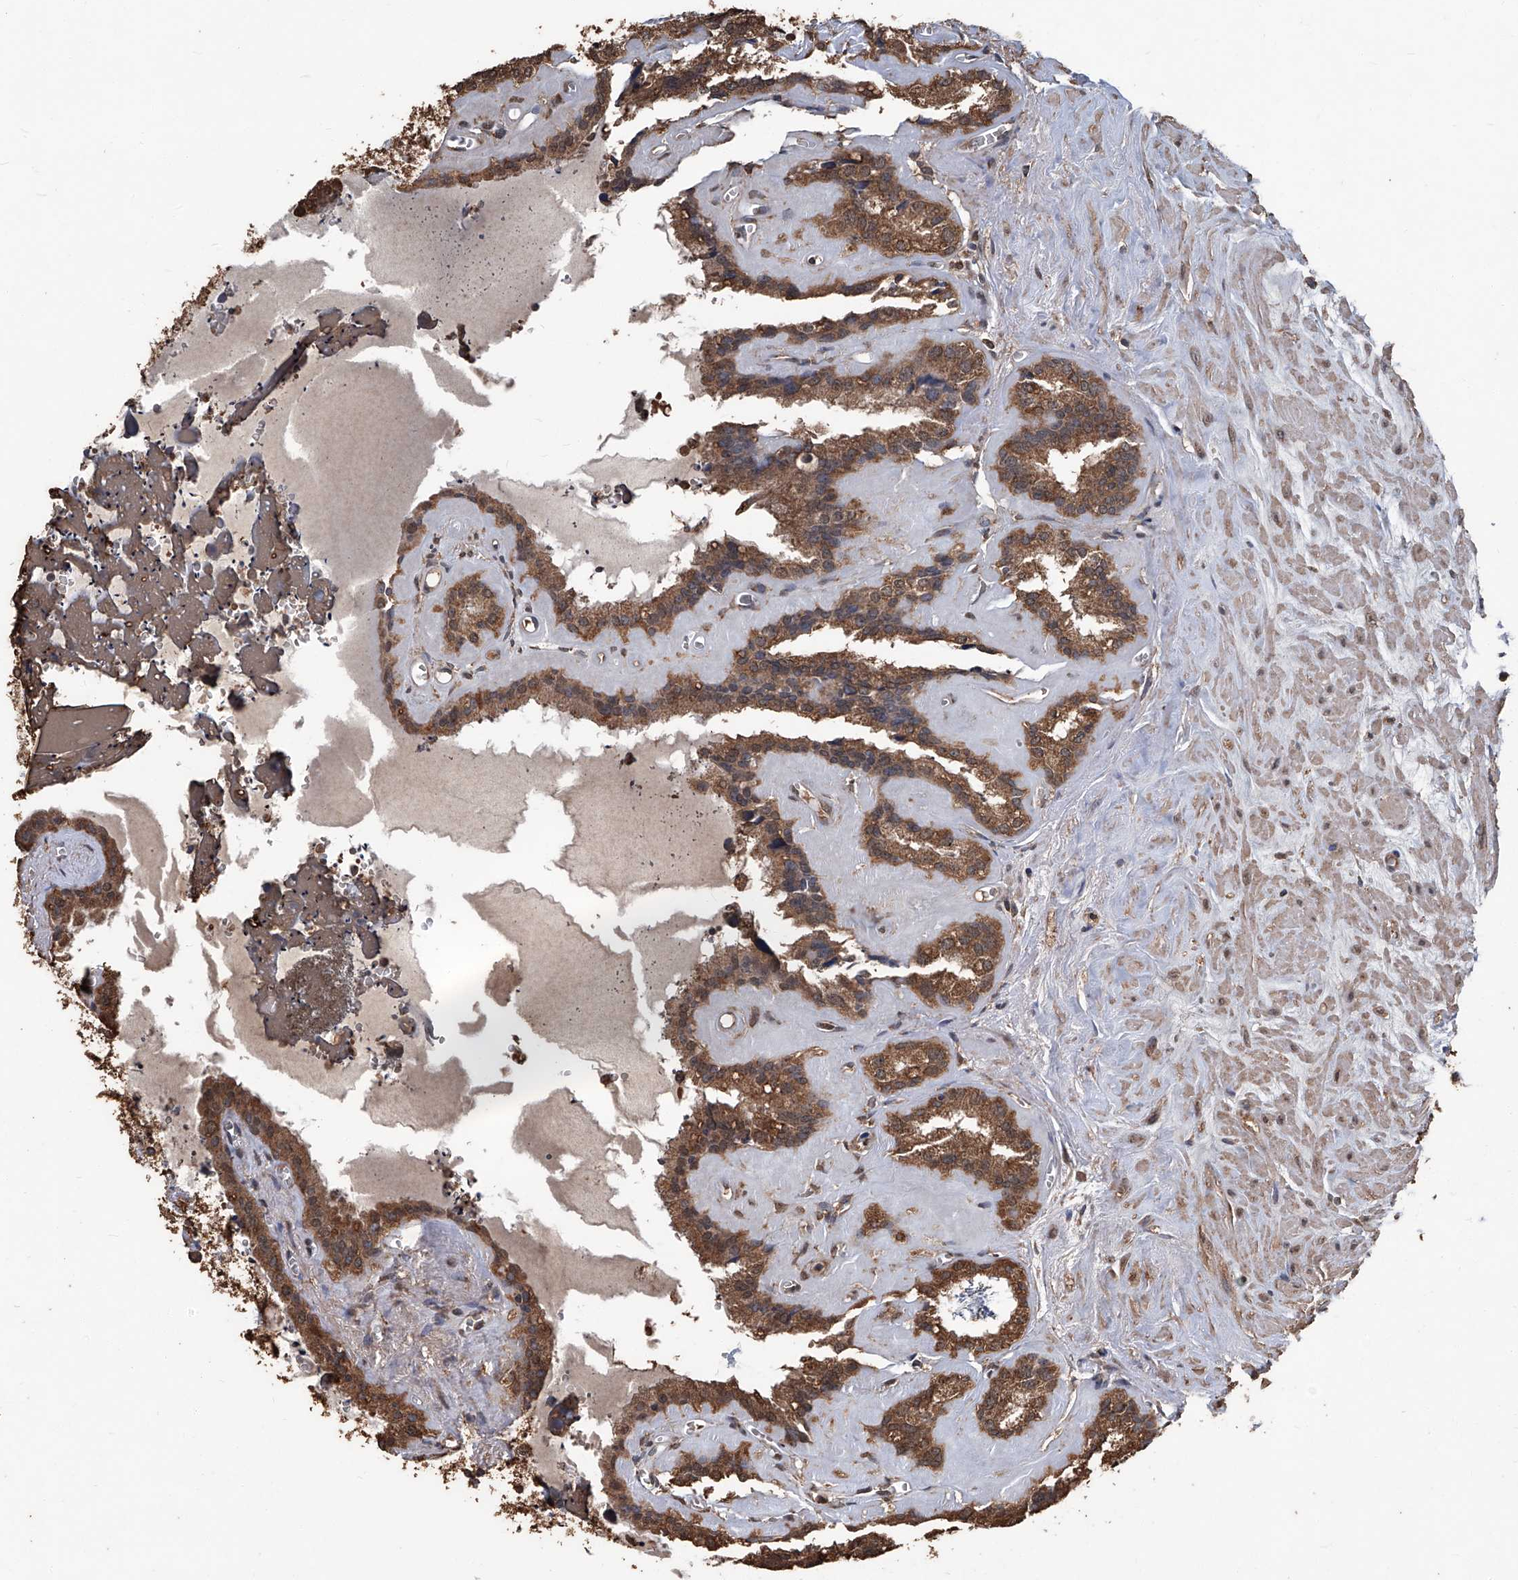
{"staining": {"intensity": "moderate", "quantity": ">75%", "location": "cytoplasmic/membranous"}, "tissue": "seminal vesicle", "cell_type": "Glandular cells", "image_type": "normal", "snomed": [{"axis": "morphology", "description": "Normal tissue, NOS"}, {"axis": "topography", "description": "Prostate"}, {"axis": "topography", "description": "Seminal veicle"}], "caption": "Approximately >75% of glandular cells in normal human seminal vesicle exhibit moderate cytoplasmic/membranous protein positivity as visualized by brown immunohistochemical staining.", "gene": "STARD7", "patient": {"sex": "male", "age": 59}}